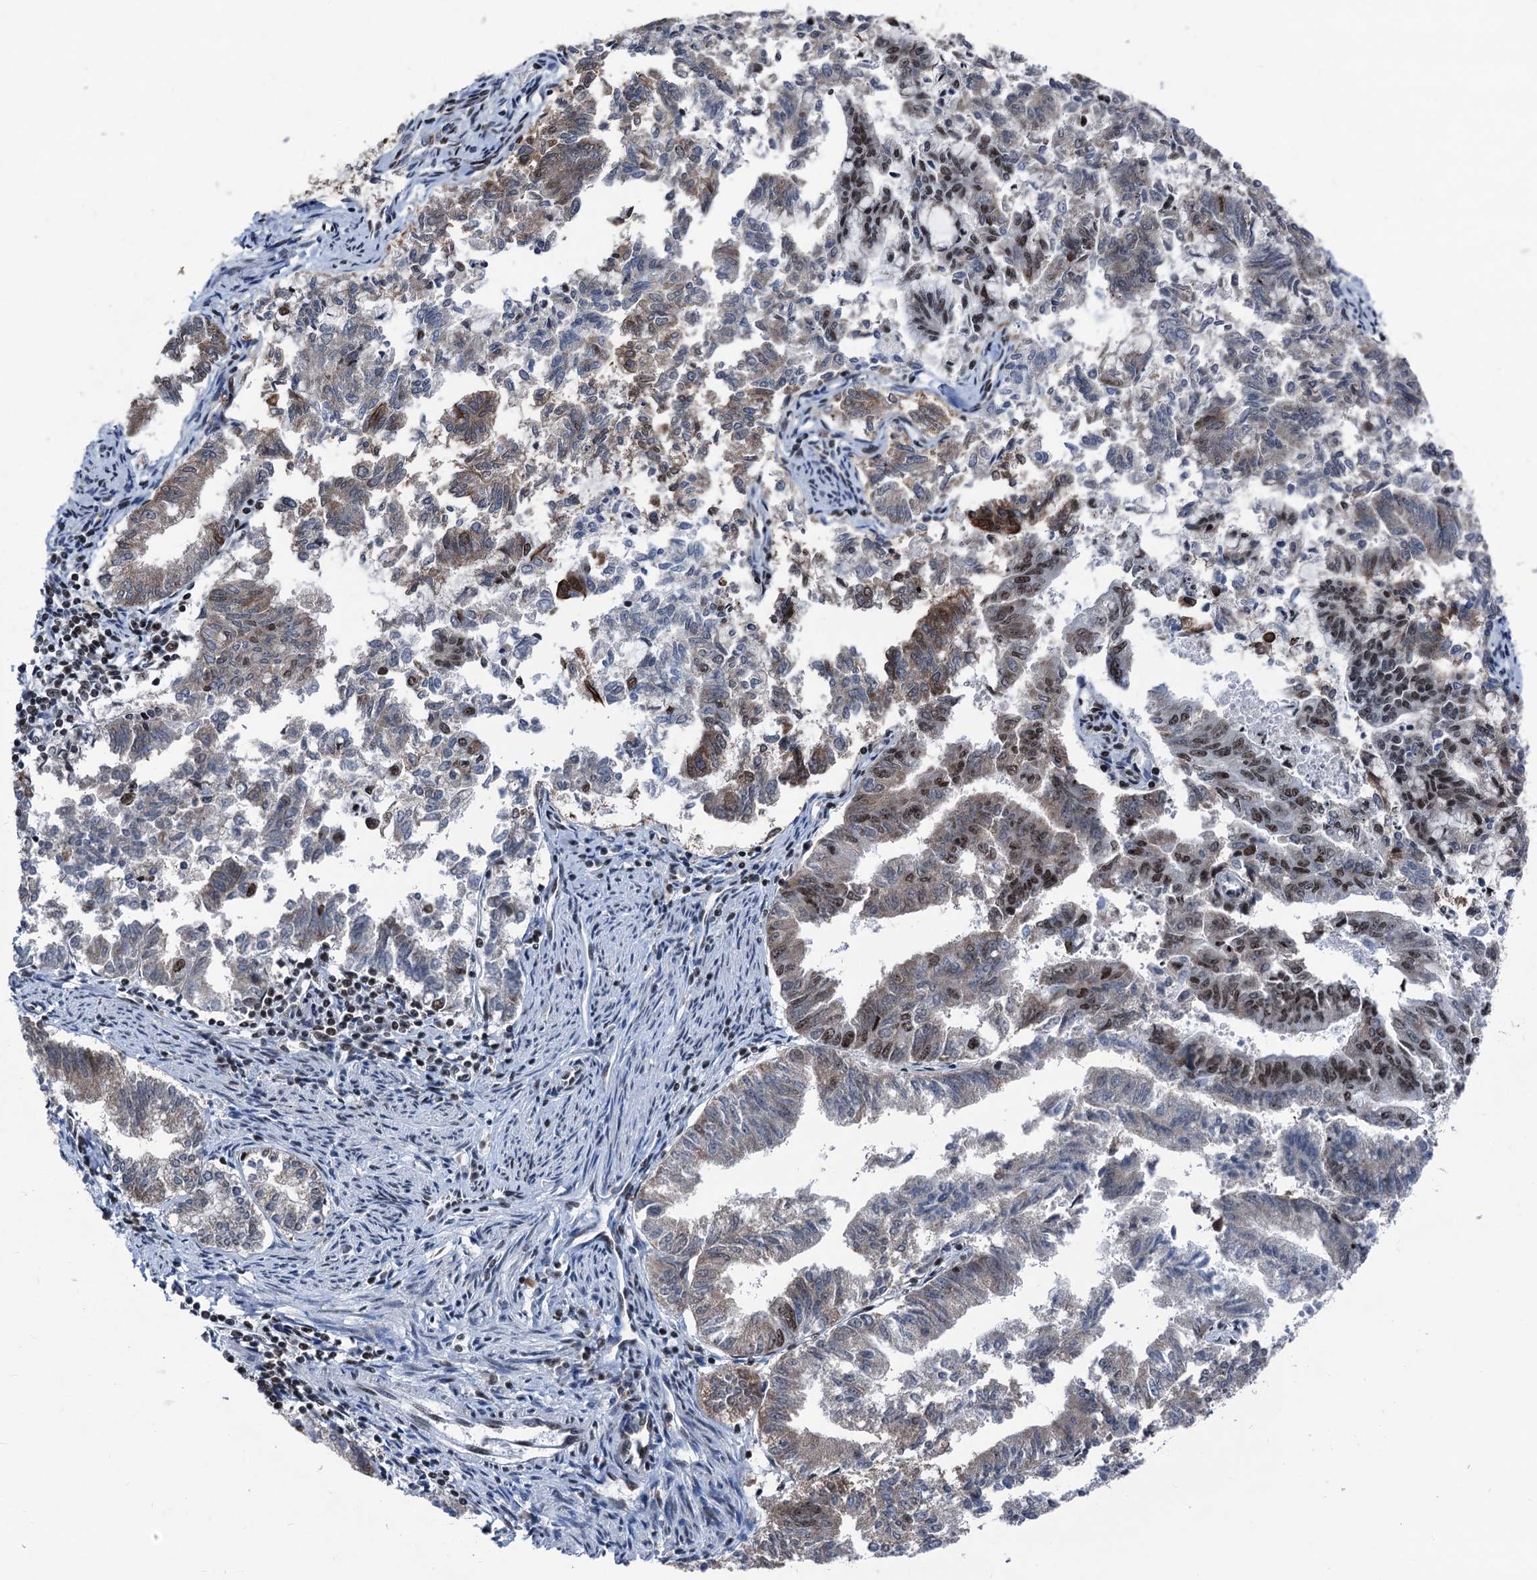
{"staining": {"intensity": "moderate", "quantity": "<25%", "location": "cytoplasmic/membranous,nuclear"}, "tissue": "endometrial cancer", "cell_type": "Tumor cells", "image_type": "cancer", "snomed": [{"axis": "morphology", "description": "Adenocarcinoma, NOS"}, {"axis": "topography", "description": "Endometrium"}], "caption": "Protein staining exhibits moderate cytoplasmic/membranous and nuclear positivity in about <25% of tumor cells in endometrial cancer (adenocarcinoma). The staining is performed using DAB brown chromogen to label protein expression. The nuclei are counter-stained blue using hematoxylin.", "gene": "DDX23", "patient": {"sex": "female", "age": 79}}